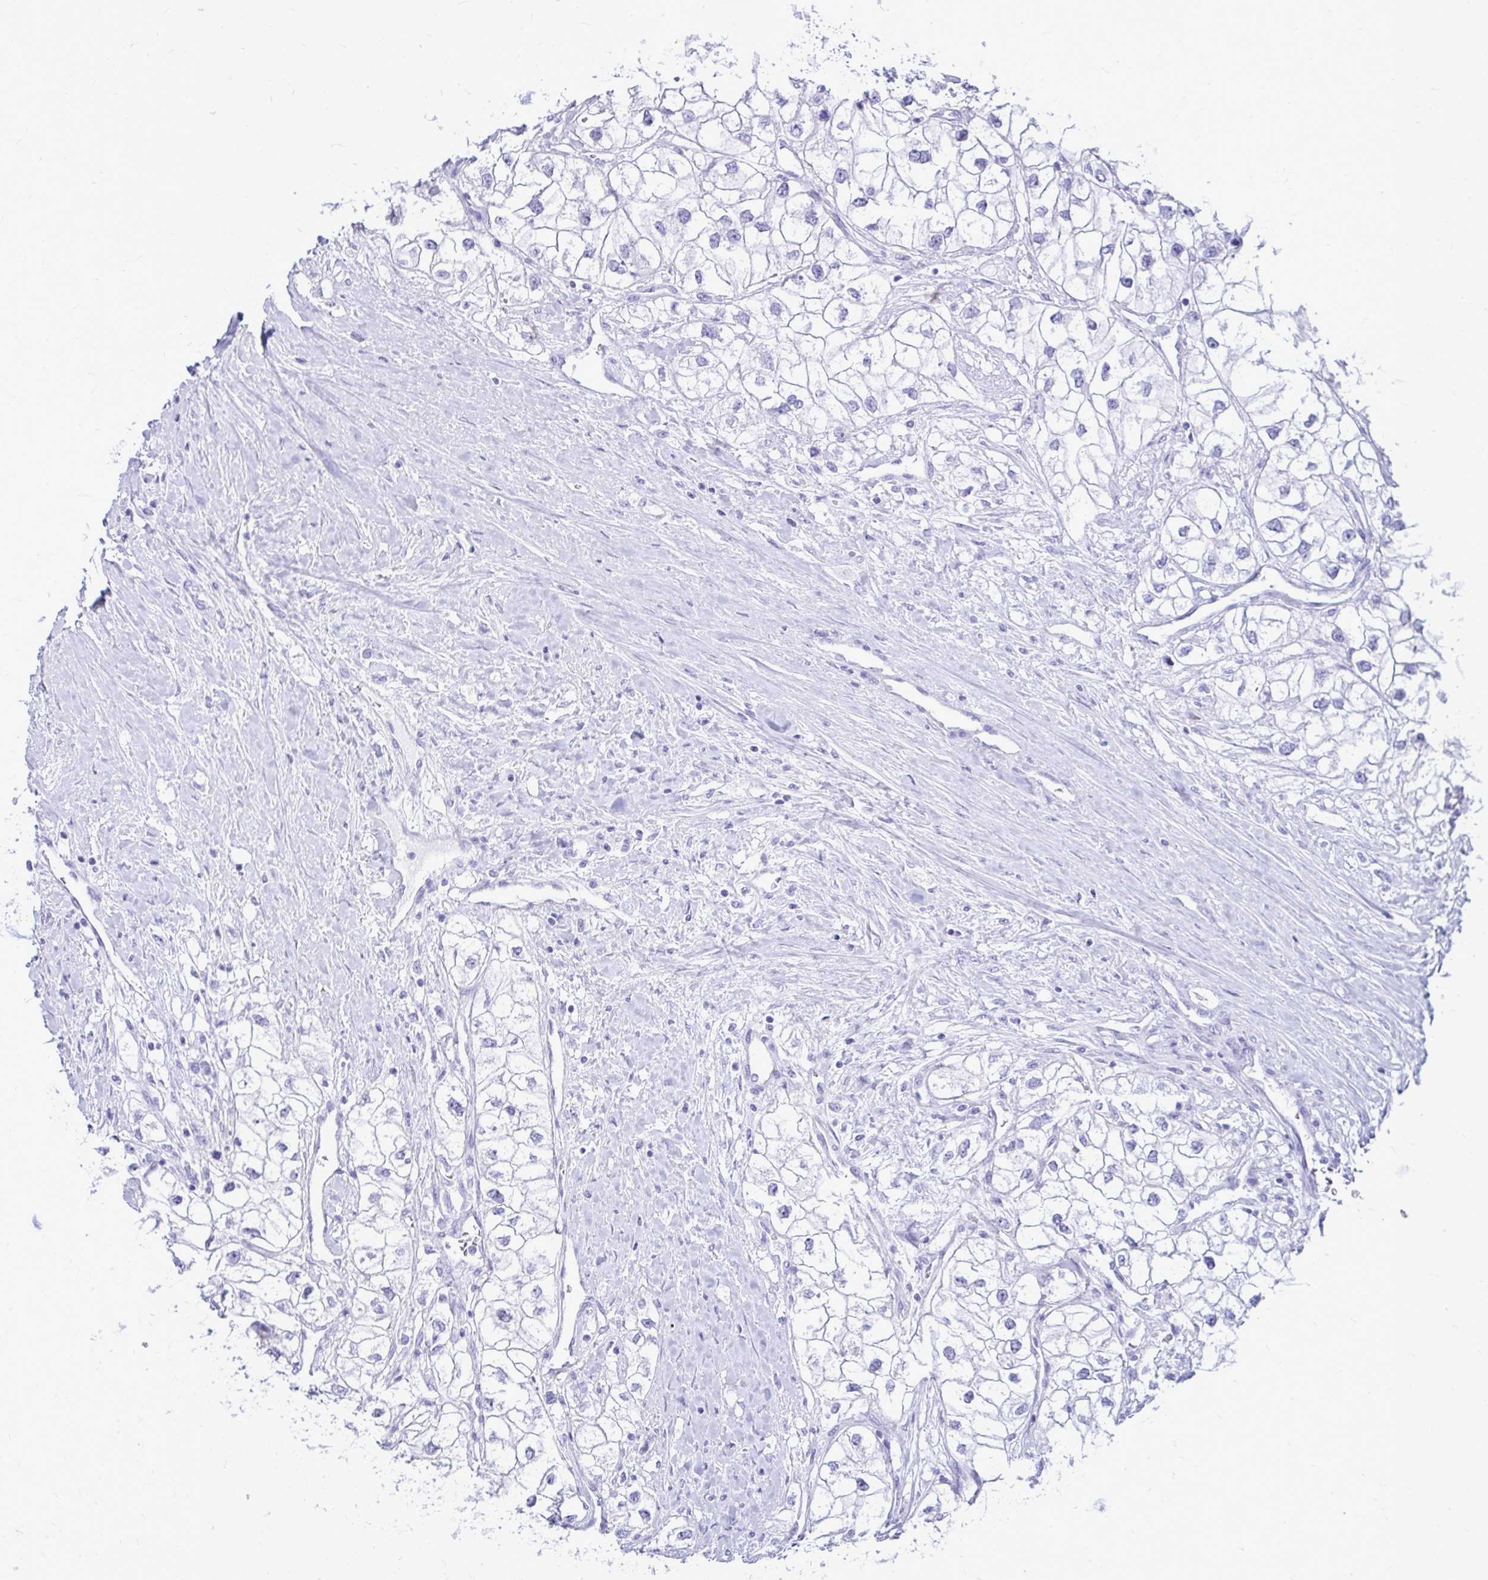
{"staining": {"intensity": "negative", "quantity": "none", "location": "none"}, "tissue": "renal cancer", "cell_type": "Tumor cells", "image_type": "cancer", "snomed": [{"axis": "morphology", "description": "Adenocarcinoma, NOS"}, {"axis": "topography", "description": "Kidney"}], "caption": "Tumor cells are negative for protein expression in human renal adenocarcinoma. The staining was performed using DAB (3,3'-diaminobenzidine) to visualize the protein expression in brown, while the nuclei were stained in blue with hematoxylin (Magnification: 20x).", "gene": "OR10R2", "patient": {"sex": "male", "age": 59}}